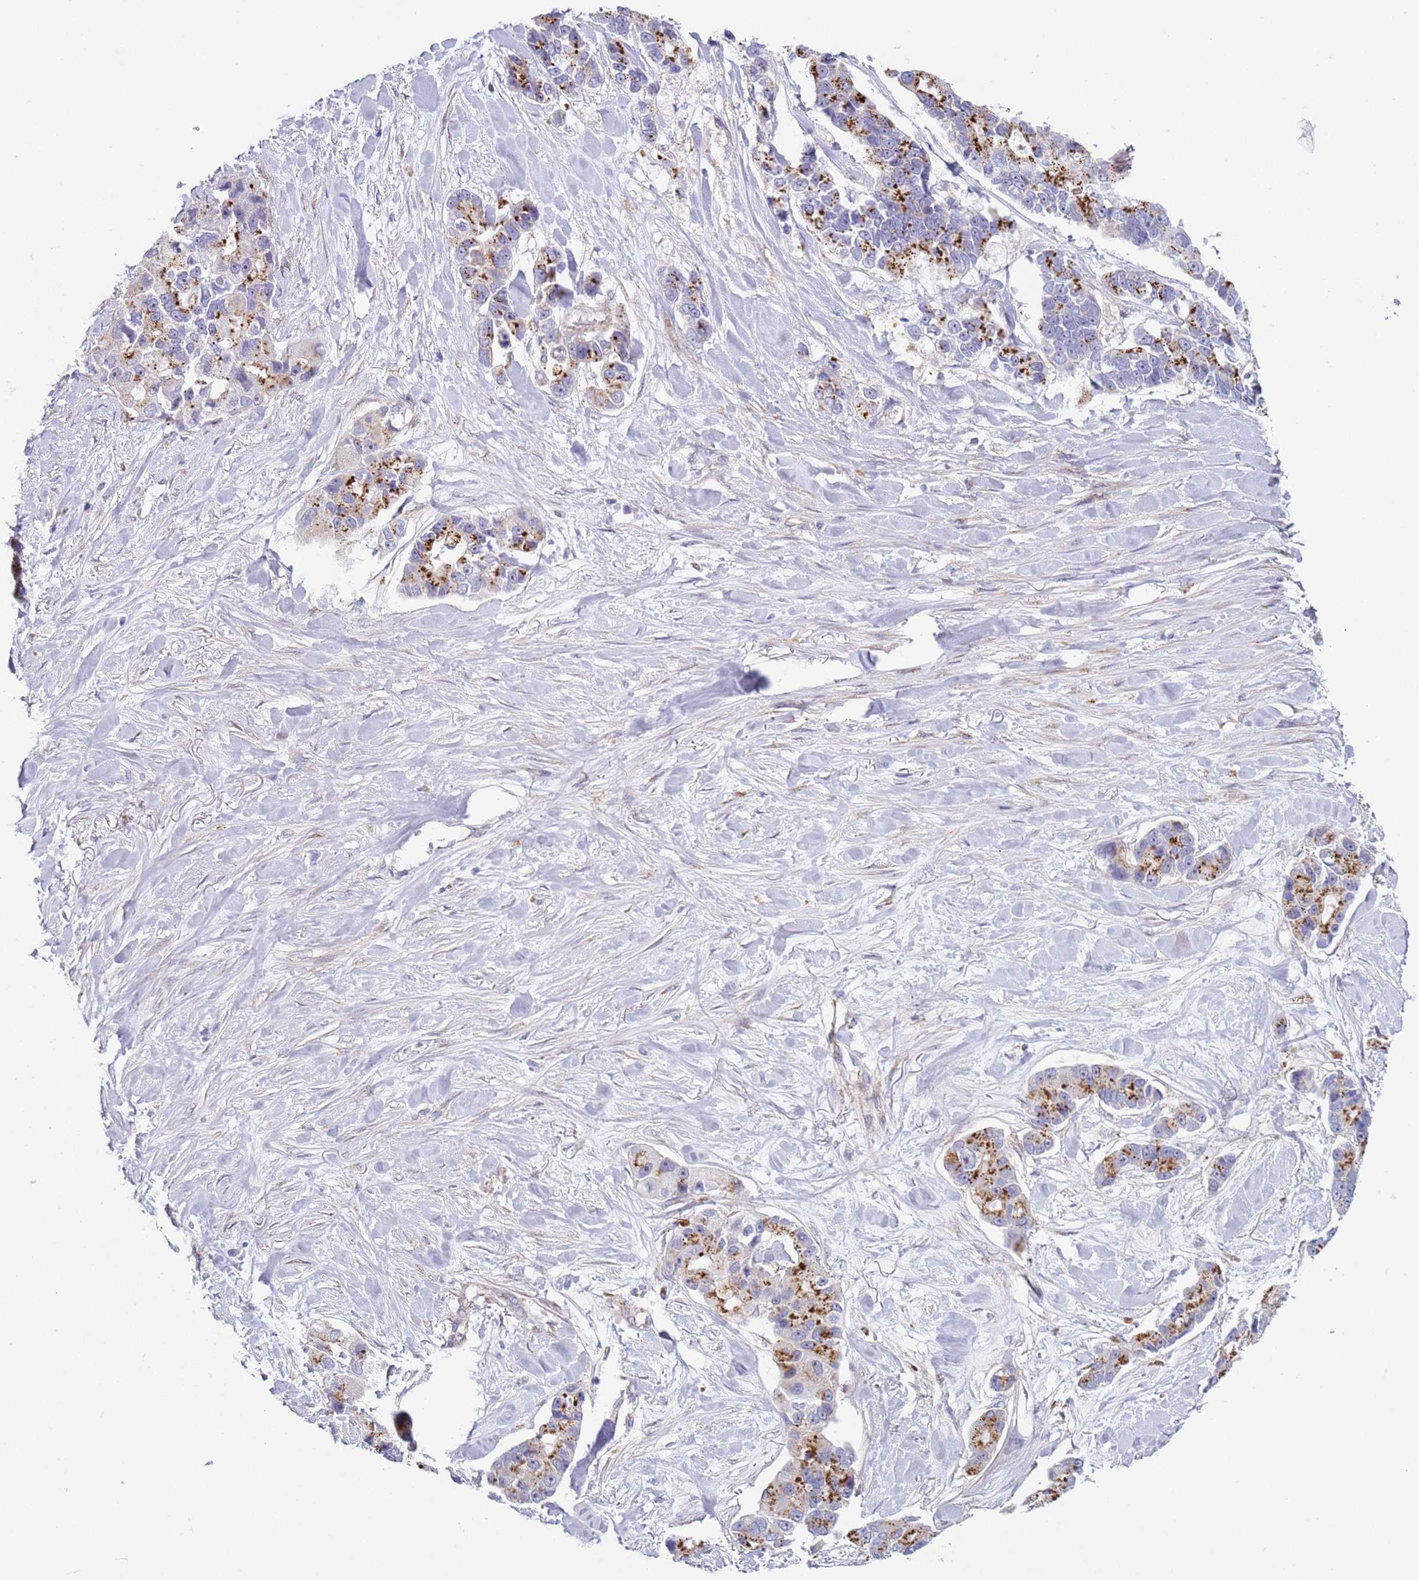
{"staining": {"intensity": "moderate", "quantity": ">75%", "location": "cytoplasmic/membranous"}, "tissue": "lung cancer", "cell_type": "Tumor cells", "image_type": "cancer", "snomed": [{"axis": "morphology", "description": "Adenocarcinoma, NOS"}, {"axis": "topography", "description": "Lung"}], "caption": "This is an image of immunohistochemistry (IHC) staining of lung adenocarcinoma, which shows moderate positivity in the cytoplasmic/membranous of tumor cells.", "gene": "HEATR1", "patient": {"sex": "female", "age": 54}}